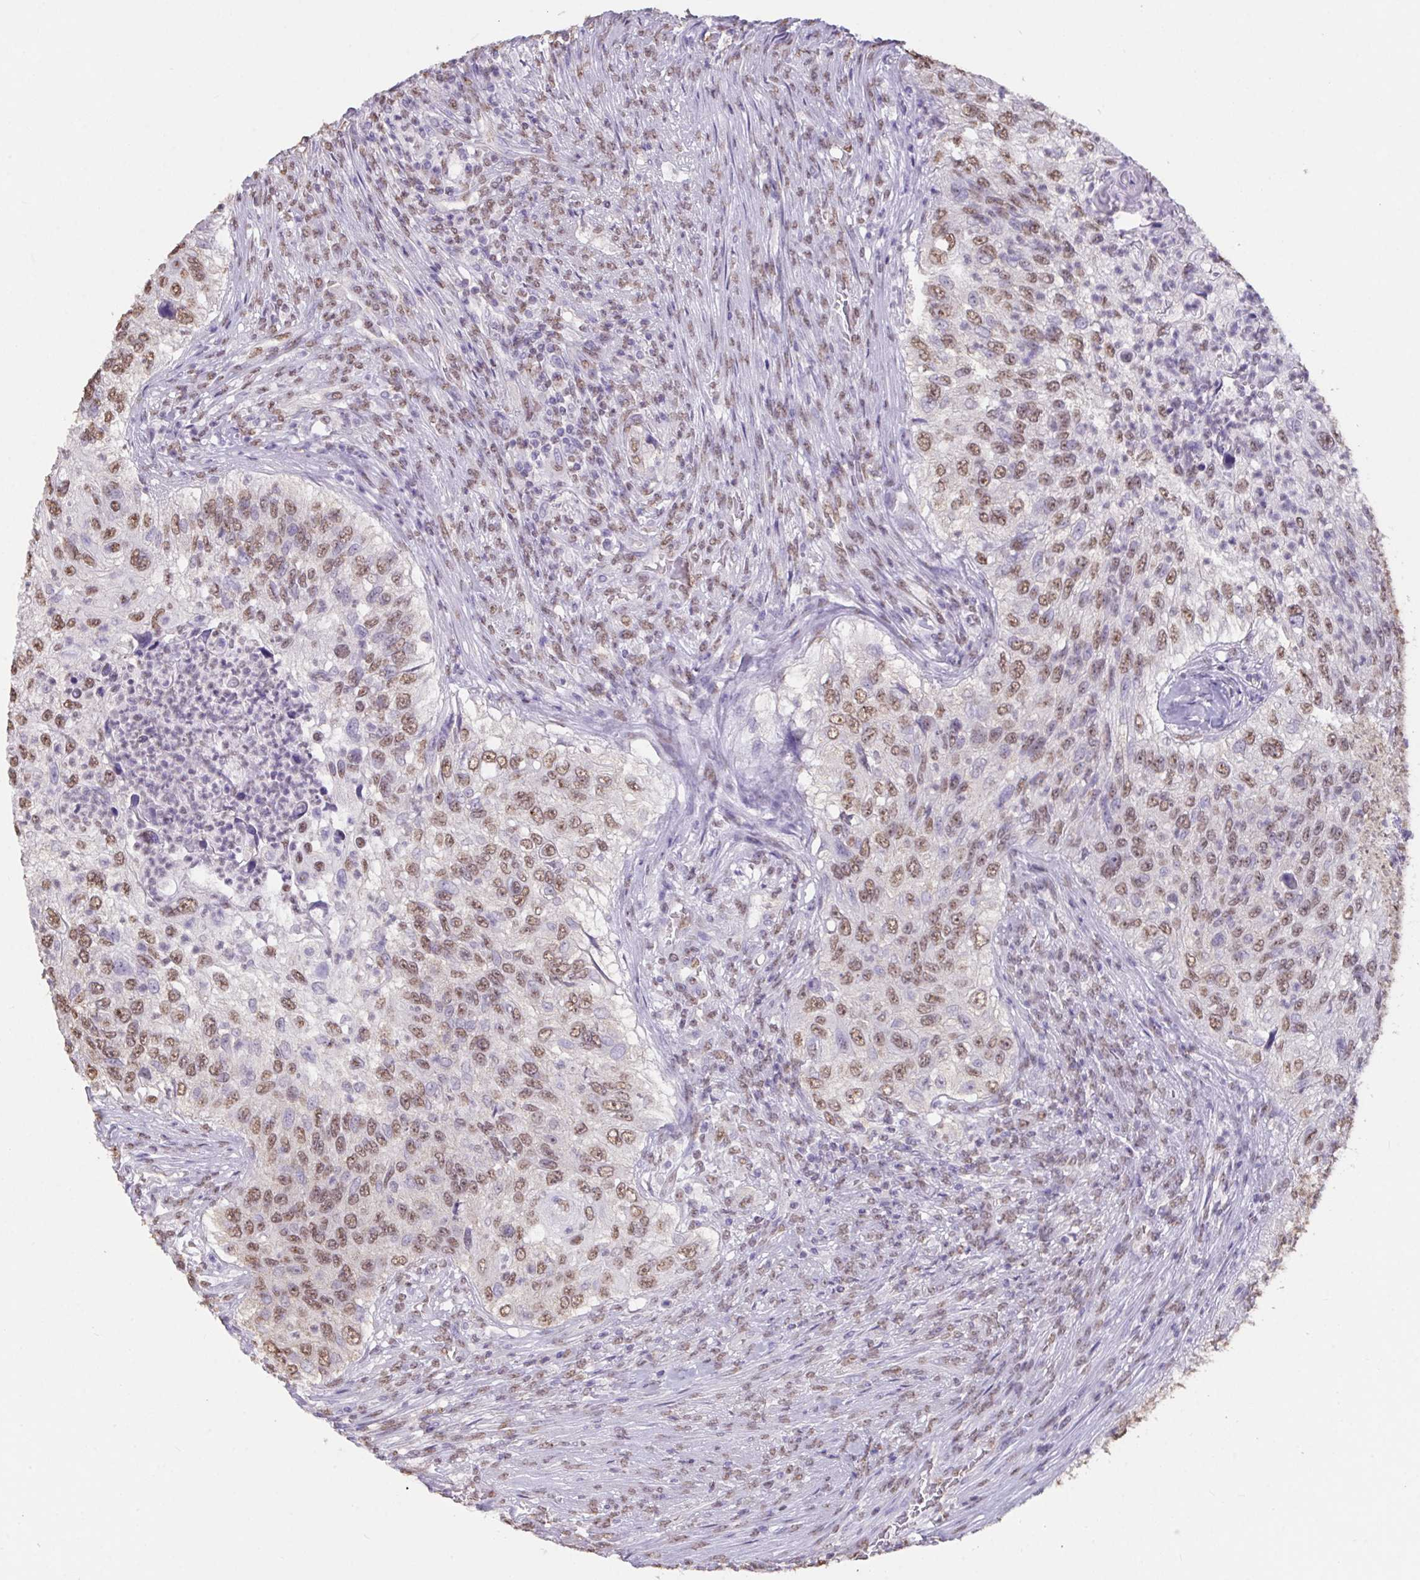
{"staining": {"intensity": "moderate", "quantity": ">75%", "location": "nuclear"}, "tissue": "urothelial cancer", "cell_type": "Tumor cells", "image_type": "cancer", "snomed": [{"axis": "morphology", "description": "Urothelial carcinoma, High grade"}, {"axis": "topography", "description": "Urinary bladder"}], "caption": "An image of human urothelial cancer stained for a protein exhibits moderate nuclear brown staining in tumor cells.", "gene": "SEMA6B", "patient": {"sex": "female", "age": 60}}